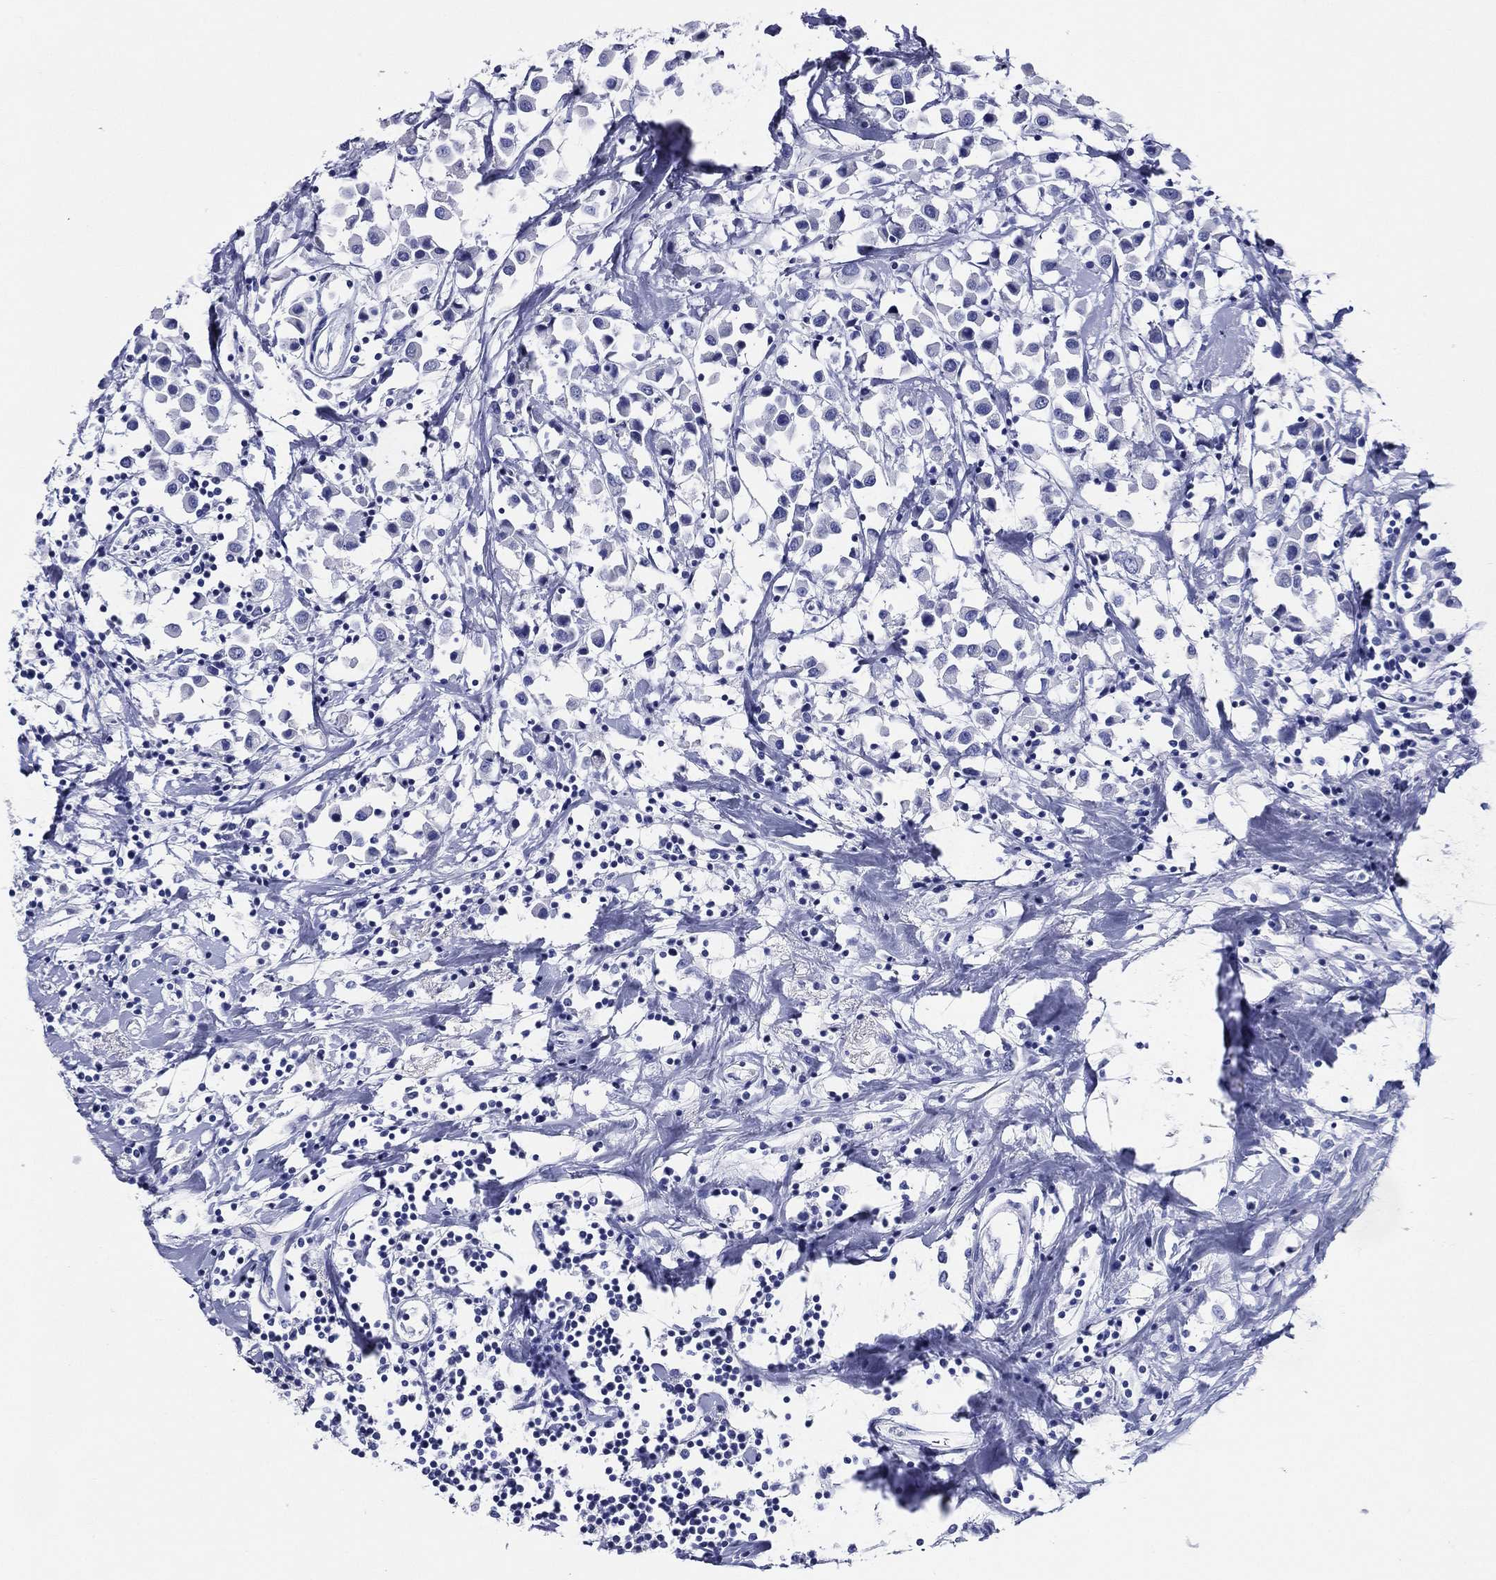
{"staining": {"intensity": "negative", "quantity": "none", "location": "none"}, "tissue": "breast cancer", "cell_type": "Tumor cells", "image_type": "cancer", "snomed": [{"axis": "morphology", "description": "Duct carcinoma"}, {"axis": "topography", "description": "Breast"}], "caption": "There is no significant expression in tumor cells of breast cancer (invasive ductal carcinoma).", "gene": "ACE2", "patient": {"sex": "female", "age": 61}}